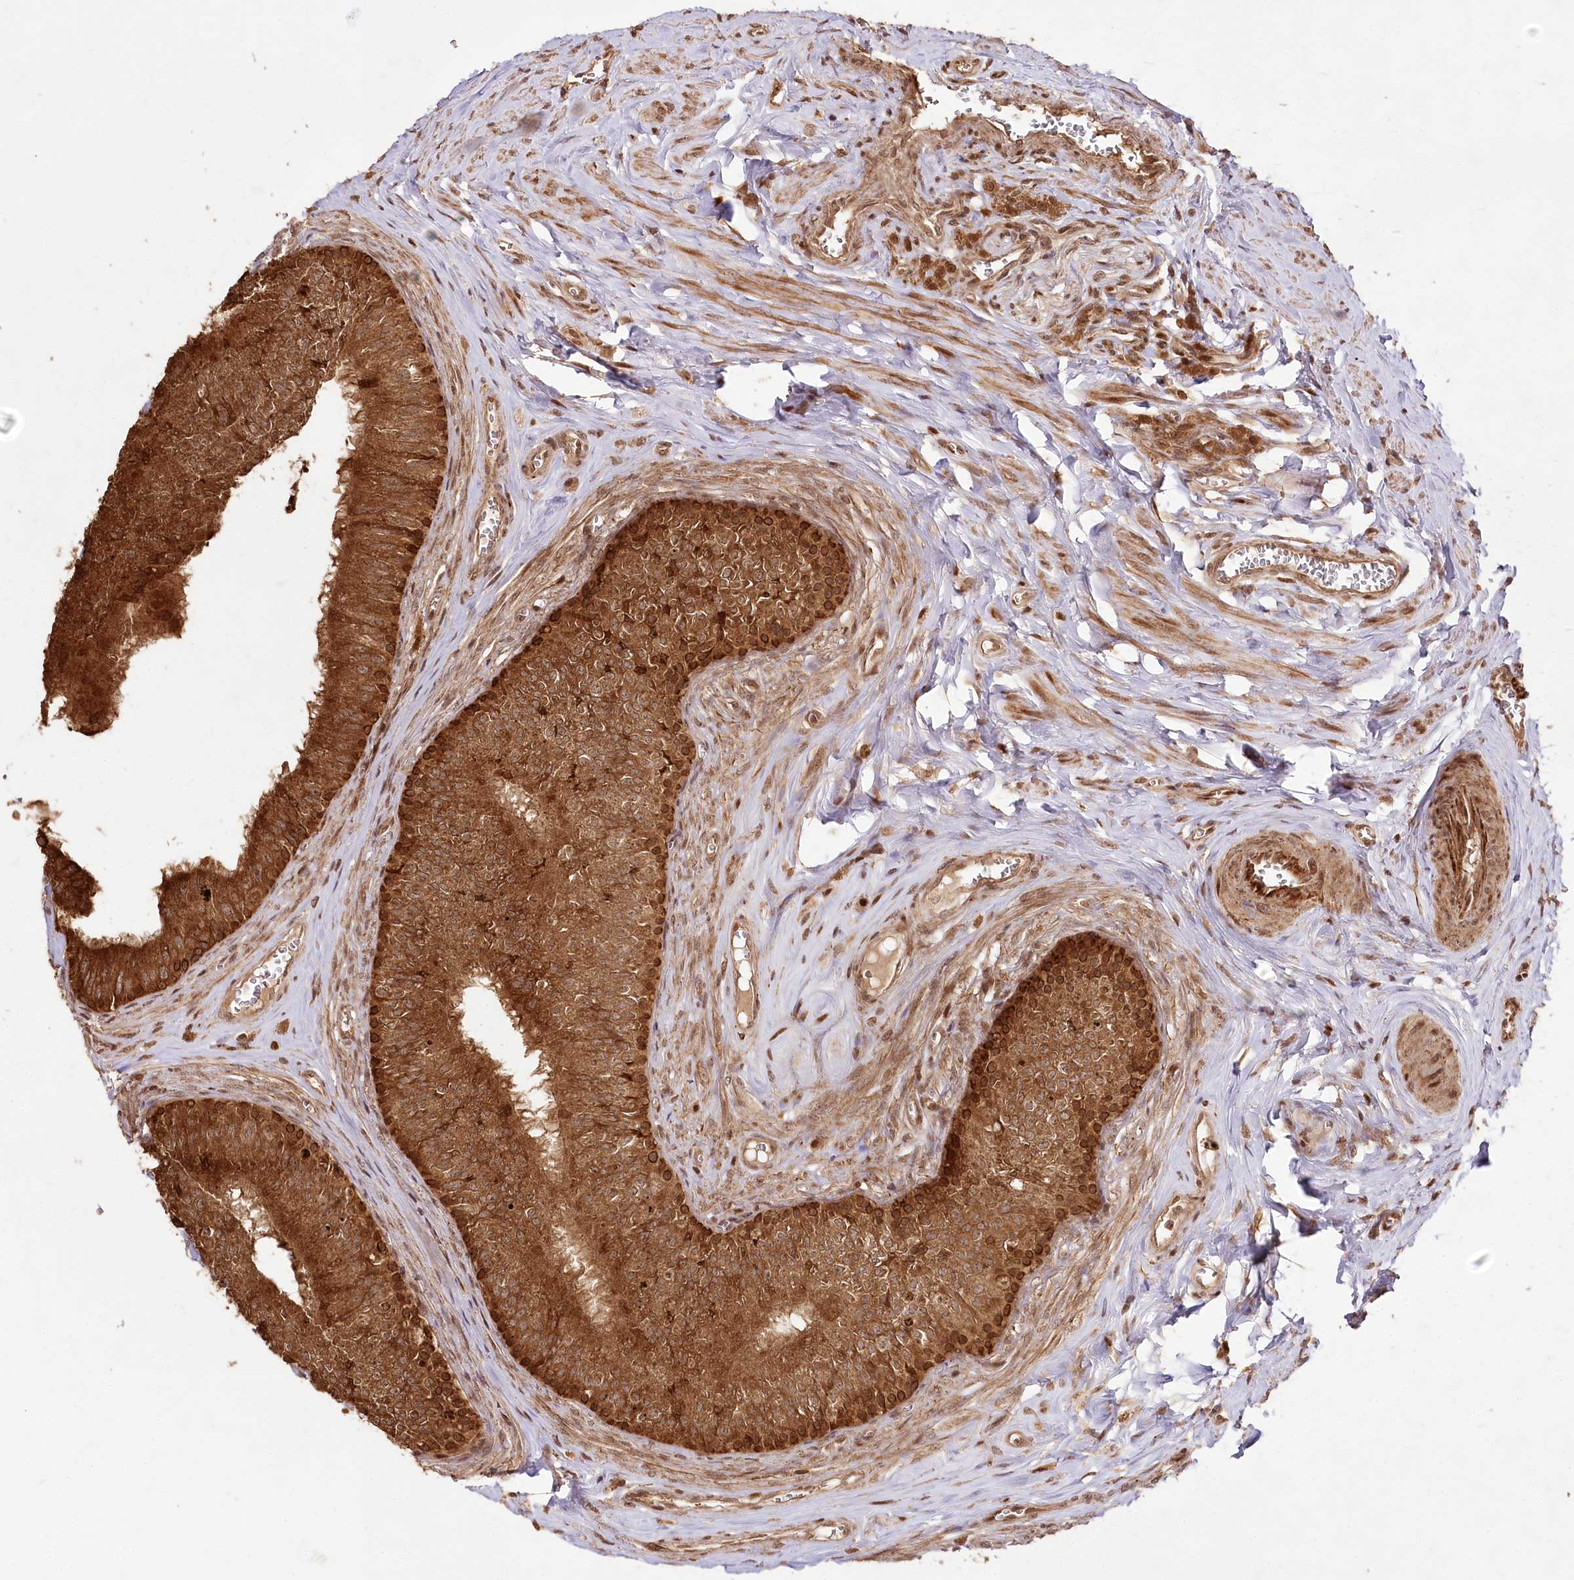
{"staining": {"intensity": "strong", "quantity": ">75%", "location": "cytoplasmic/membranous,nuclear"}, "tissue": "epididymis", "cell_type": "Glandular cells", "image_type": "normal", "snomed": [{"axis": "morphology", "description": "Normal tissue, NOS"}, {"axis": "topography", "description": "Epididymis"}], "caption": "Epididymis stained with immunohistochemistry (IHC) exhibits strong cytoplasmic/membranous,nuclear positivity in about >75% of glandular cells.", "gene": "ULK2", "patient": {"sex": "male", "age": 46}}